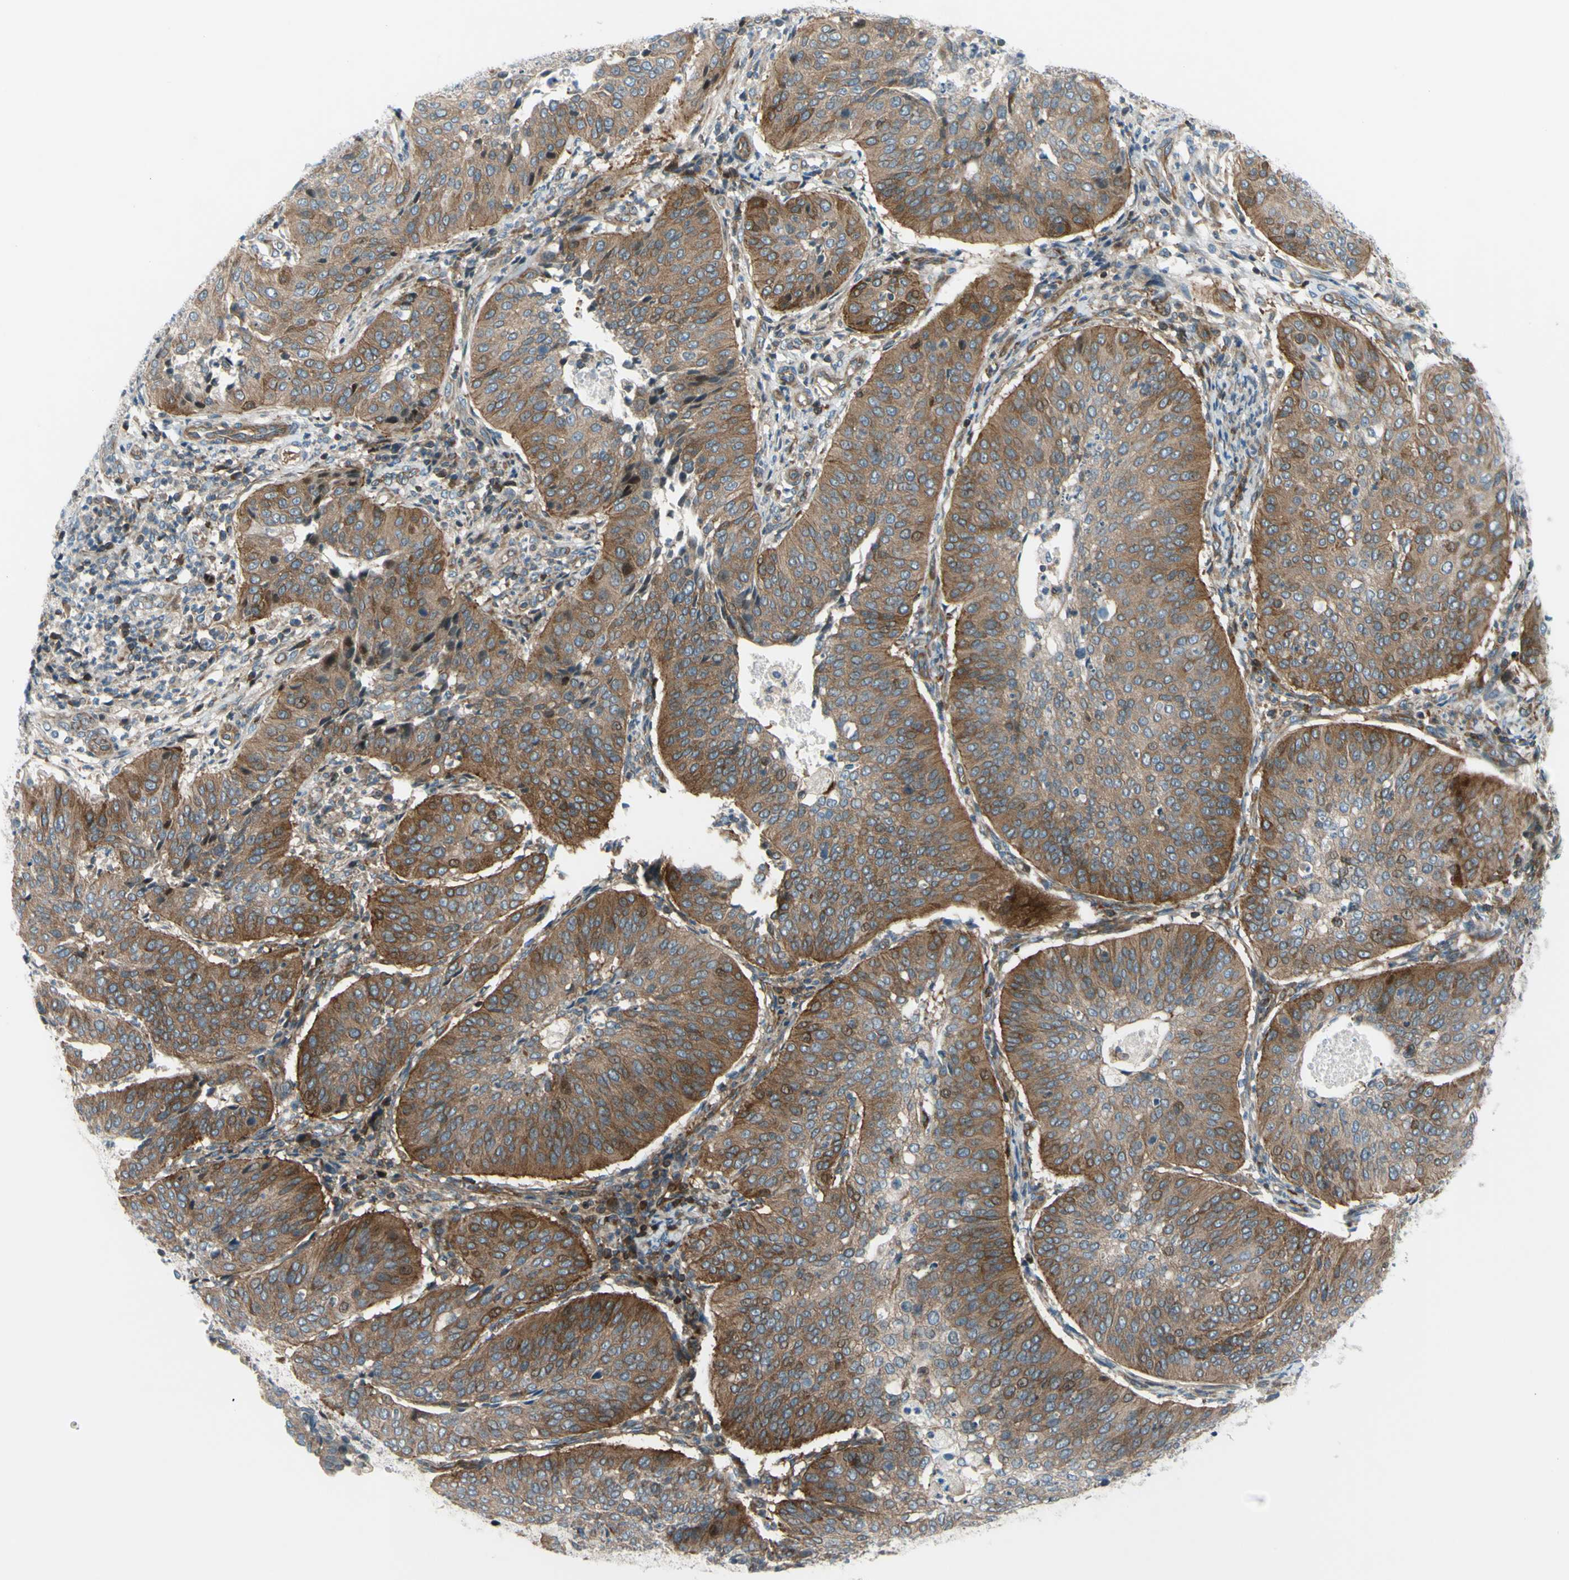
{"staining": {"intensity": "moderate", "quantity": ">75%", "location": "cytoplasmic/membranous"}, "tissue": "cervical cancer", "cell_type": "Tumor cells", "image_type": "cancer", "snomed": [{"axis": "morphology", "description": "Normal tissue, NOS"}, {"axis": "morphology", "description": "Squamous cell carcinoma, NOS"}, {"axis": "topography", "description": "Cervix"}], "caption": "Squamous cell carcinoma (cervical) stained for a protein exhibits moderate cytoplasmic/membranous positivity in tumor cells. (DAB = brown stain, brightfield microscopy at high magnification).", "gene": "PAK2", "patient": {"sex": "female", "age": 39}}